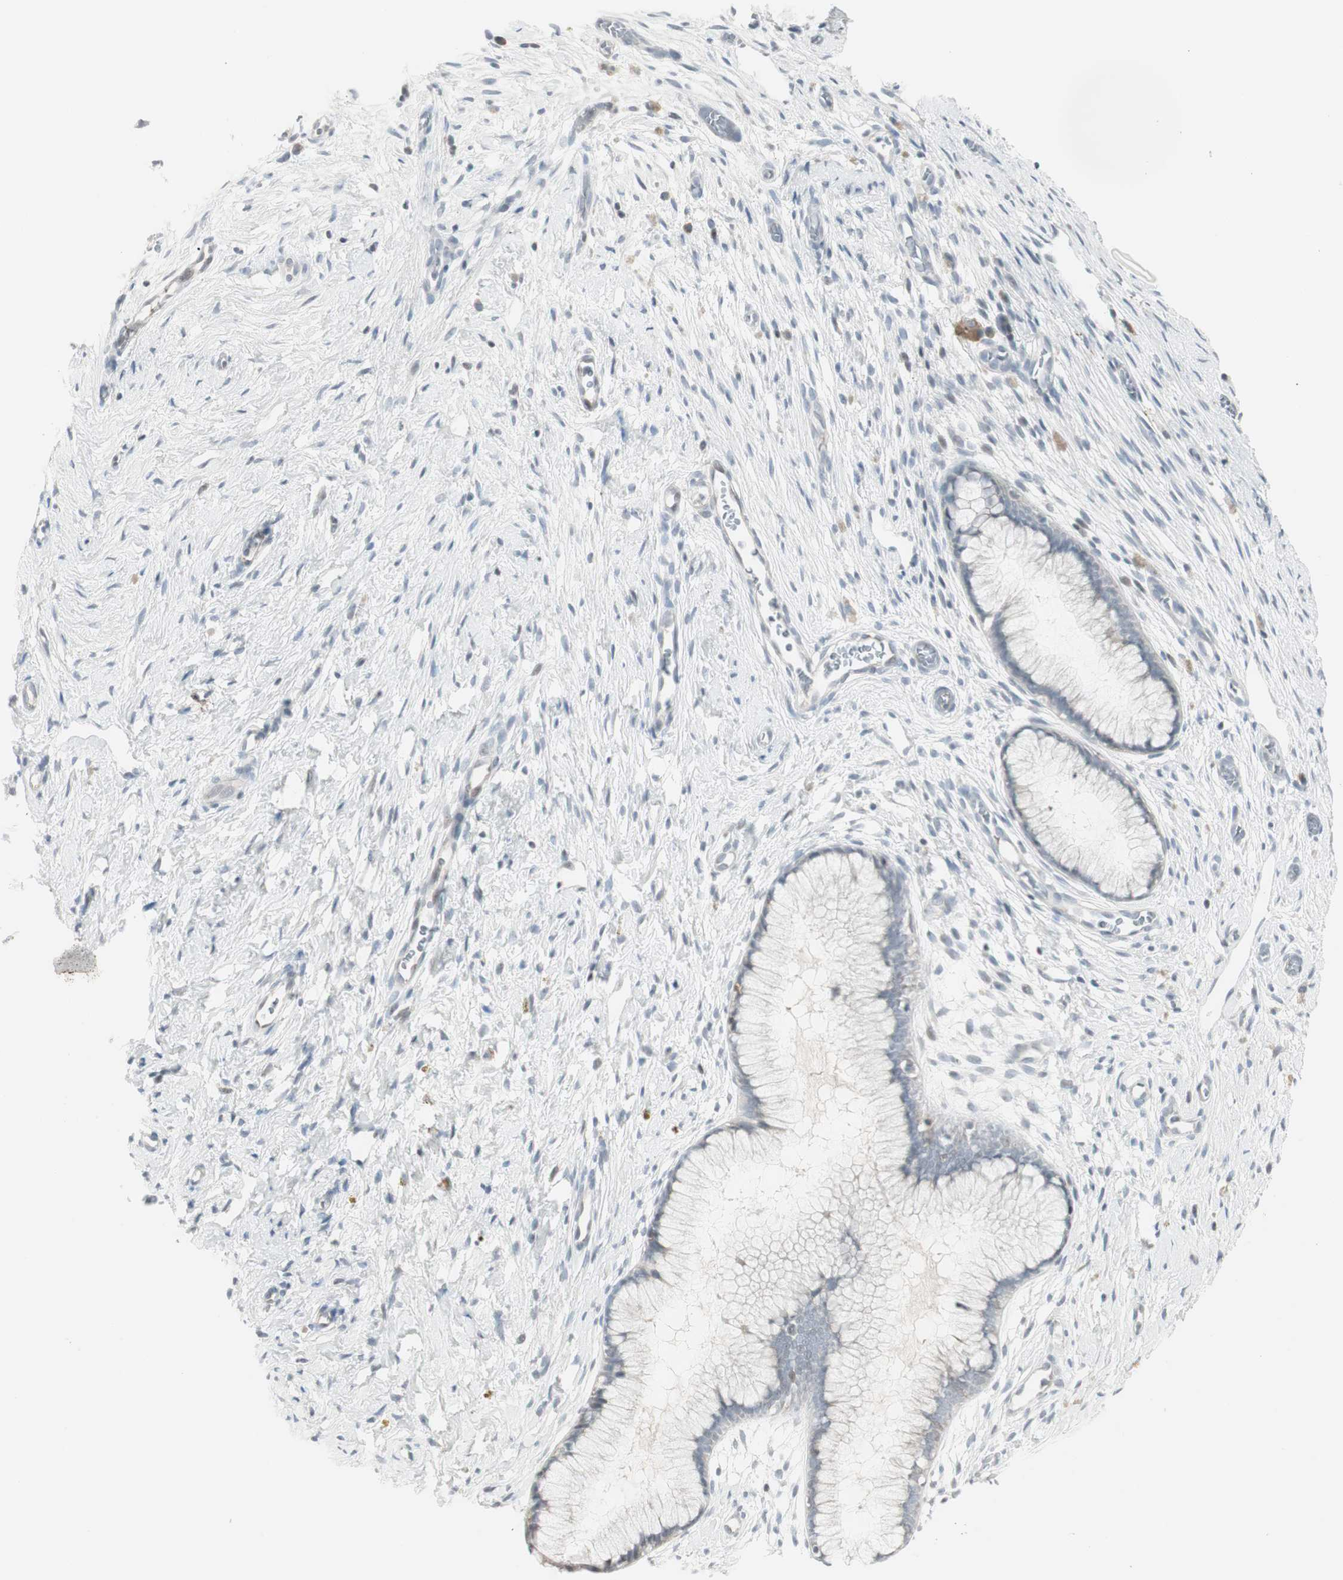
{"staining": {"intensity": "negative", "quantity": "none", "location": "none"}, "tissue": "cervix", "cell_type": "Glandular cells", "image_type": "normal", "snomed": [{"axis": "morphology", "description": "Normal tissue, NOS"}, {"axis": "topography", "description": "Cervix"}], "caption": "This is an immunohistochemistry histopathology image of benign human cervix. There is no staining in glandular cells.", "gene": "MAP4K4", "patient": {"sex": "female", "age": 65}}